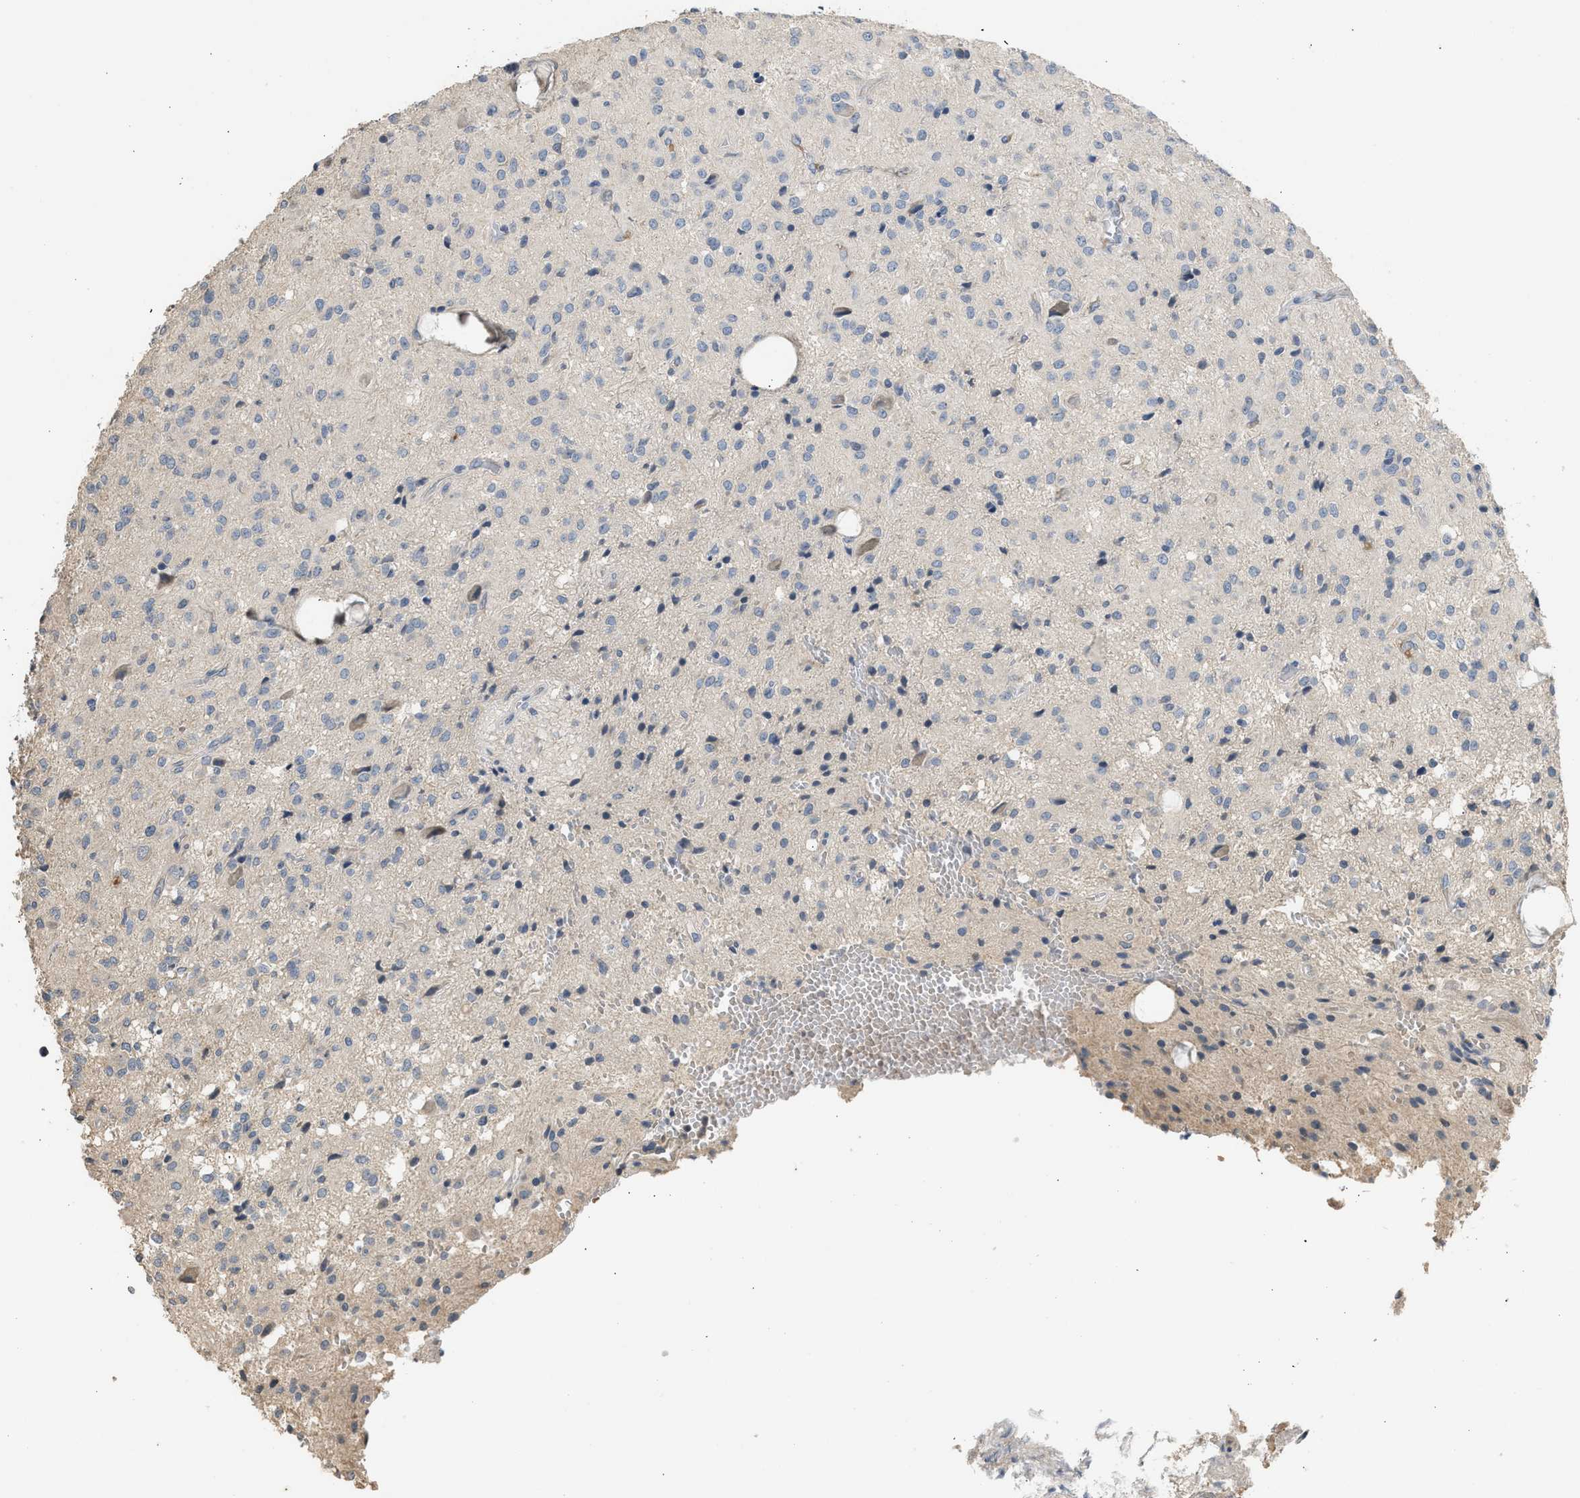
{"staining": {"intensity": "negative", "quantity": "none", "location": "none"}, "tissue": "glioma", "cell_type": "Tumor cells", "image_type": "cancer", "snomed": [{"axis": "morphology", "description": "Glioma, malignant, High grade"}, {"axis": "topography", "description": "Brain"}], "caption": "A micrograph of high-grade glioma (malignant) stained for a protein shows no brown staining in tumor cells.", "gene": "SULT2A1", "patient": {"sex": "female", "age": 59}}